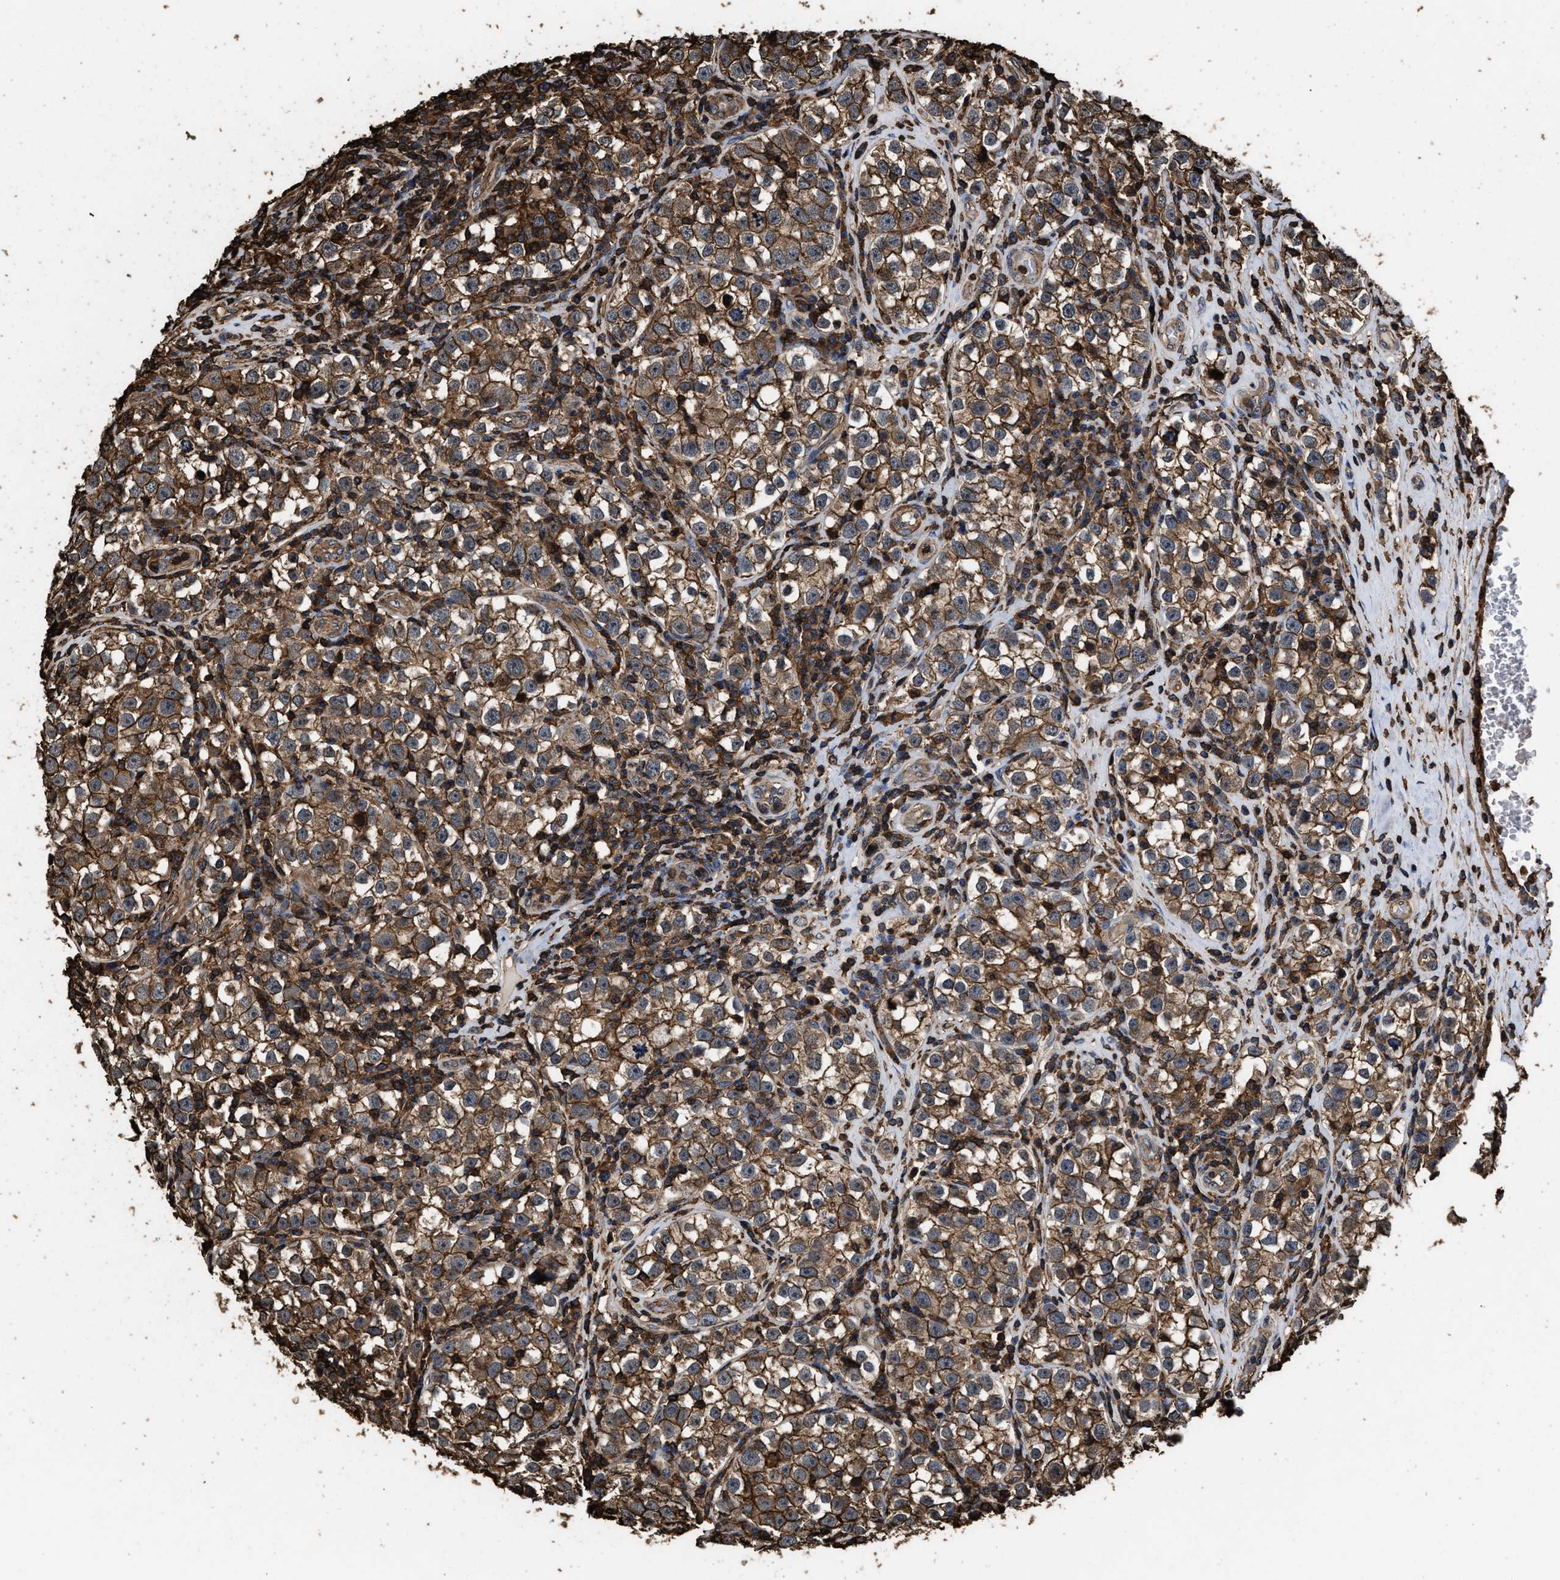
{"staining": {"intensity": "moderate", "quantity": ">75%", "location": "cytoplasmic/membranous"}, "tissue": "testis cancer", "cell_type": "Tumor cells", "image_type": "cancer", "snomed": [{"axis": "morphology", "description": "Normal tissue, NOS"}, {"axis": "morphology", "description": "Seminoma, NOS"}, {"axis": "topography", "description": "Testis"}], "caption": "Protein positivity by immunohistochemistry exhibits moderate cytoplasmic/membranous expression in about >75% of tumor cells in testis seminoma. The staining is performed using DAB brown chromogen to label protein expression. The nuclei are counter-stained blue using hematoxylin.", "gene": "KBTBD2", "patient": {"sex": "male", "age": 43}}